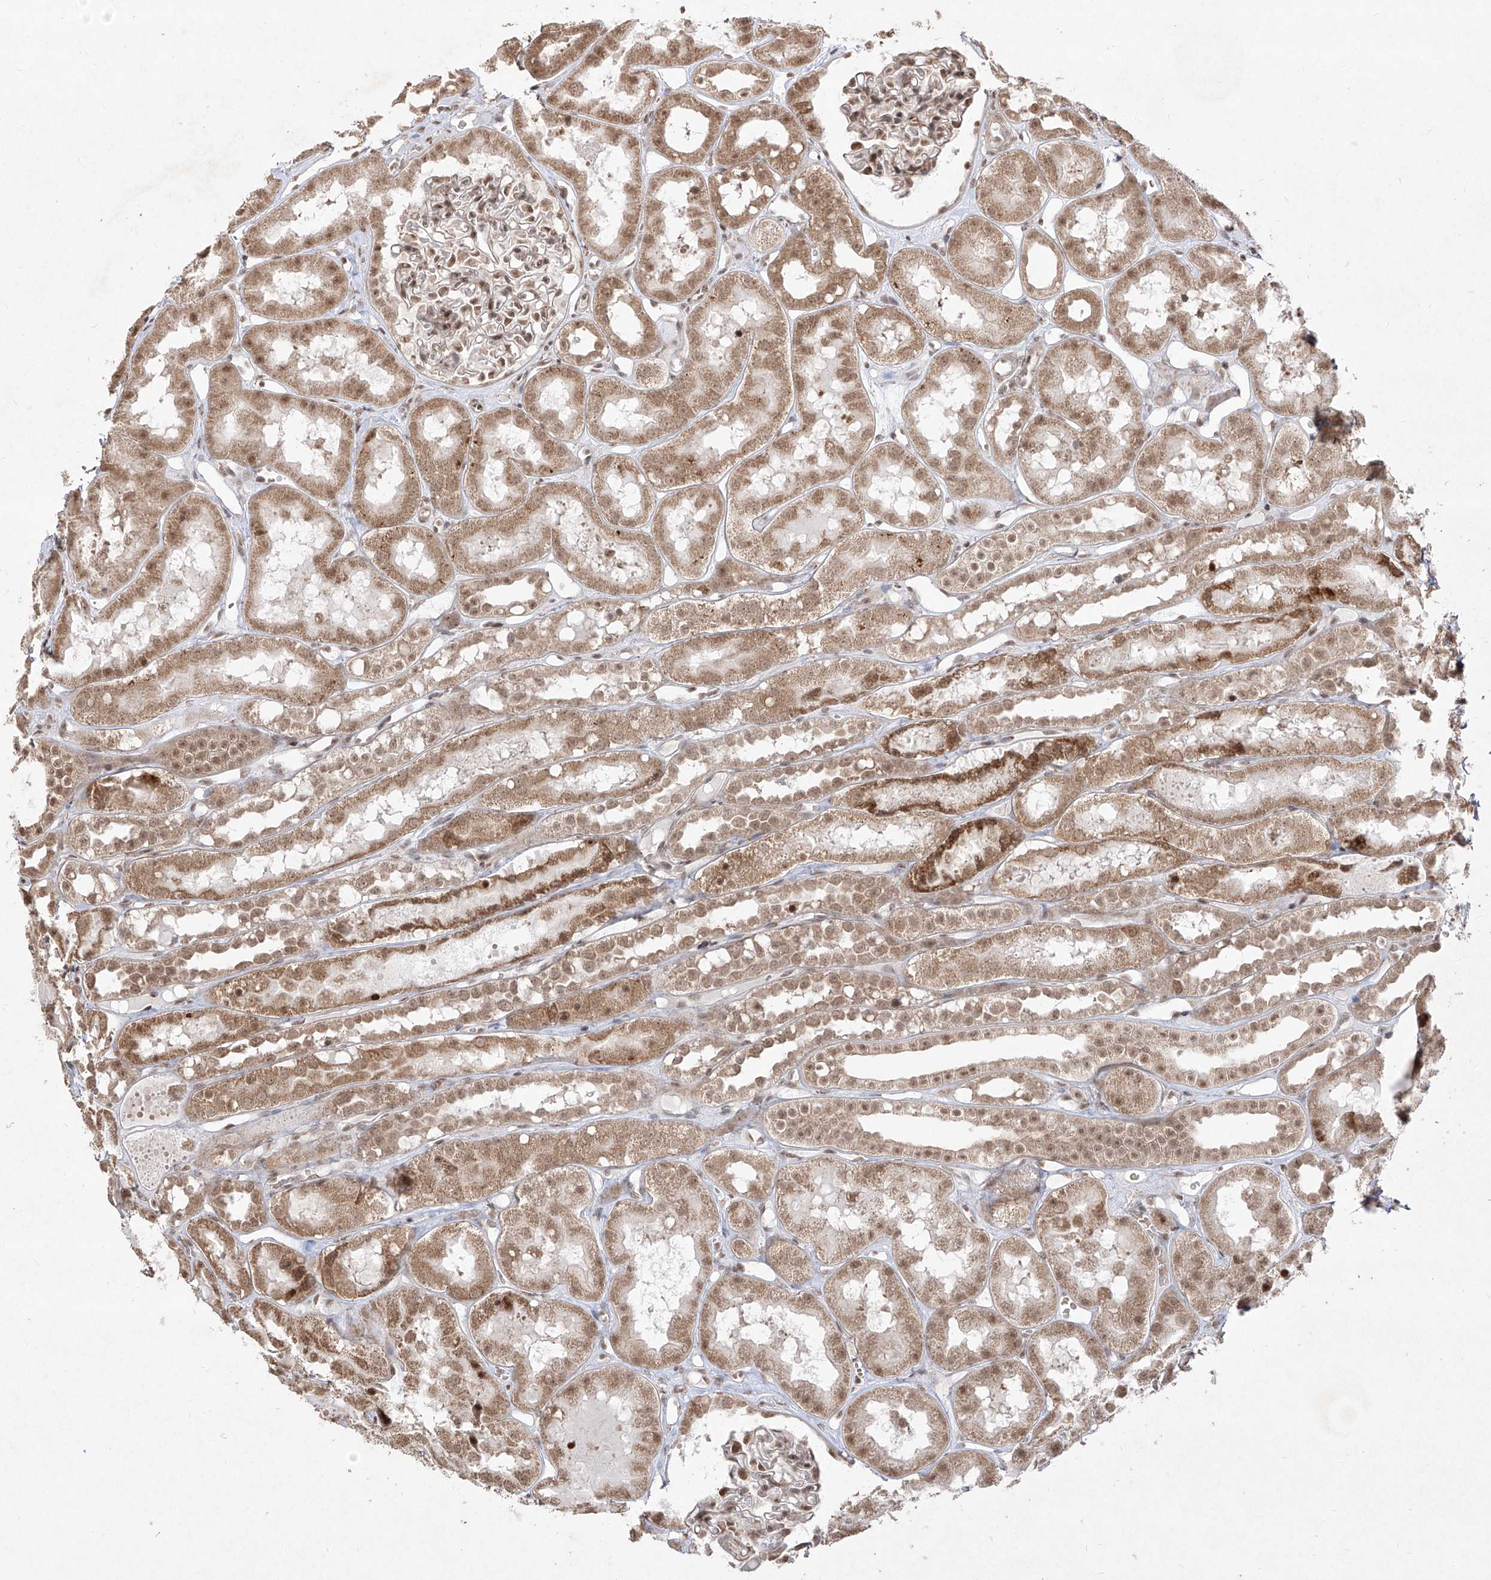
{"staining": {"intensity": "moderate", "quantity": "25%-75%", "location": "nuclear"}, "tissue": "kidney", "cell_type": "Cells in glomeruli", "image_type": "normal", "snomed": [{"axis": "morphology", "description": "Normal tissue, NOS"}, {"axis": "topography", "description": "Kidney"}], "caption": "Immunohistochemical staining of normal kidney shows medium levels of moderate nuclear expression in approximately 25%-75% of cells in glomeruli.", "gene": "SNRNP27", "patient": {"sex": "male", "age": 16}}